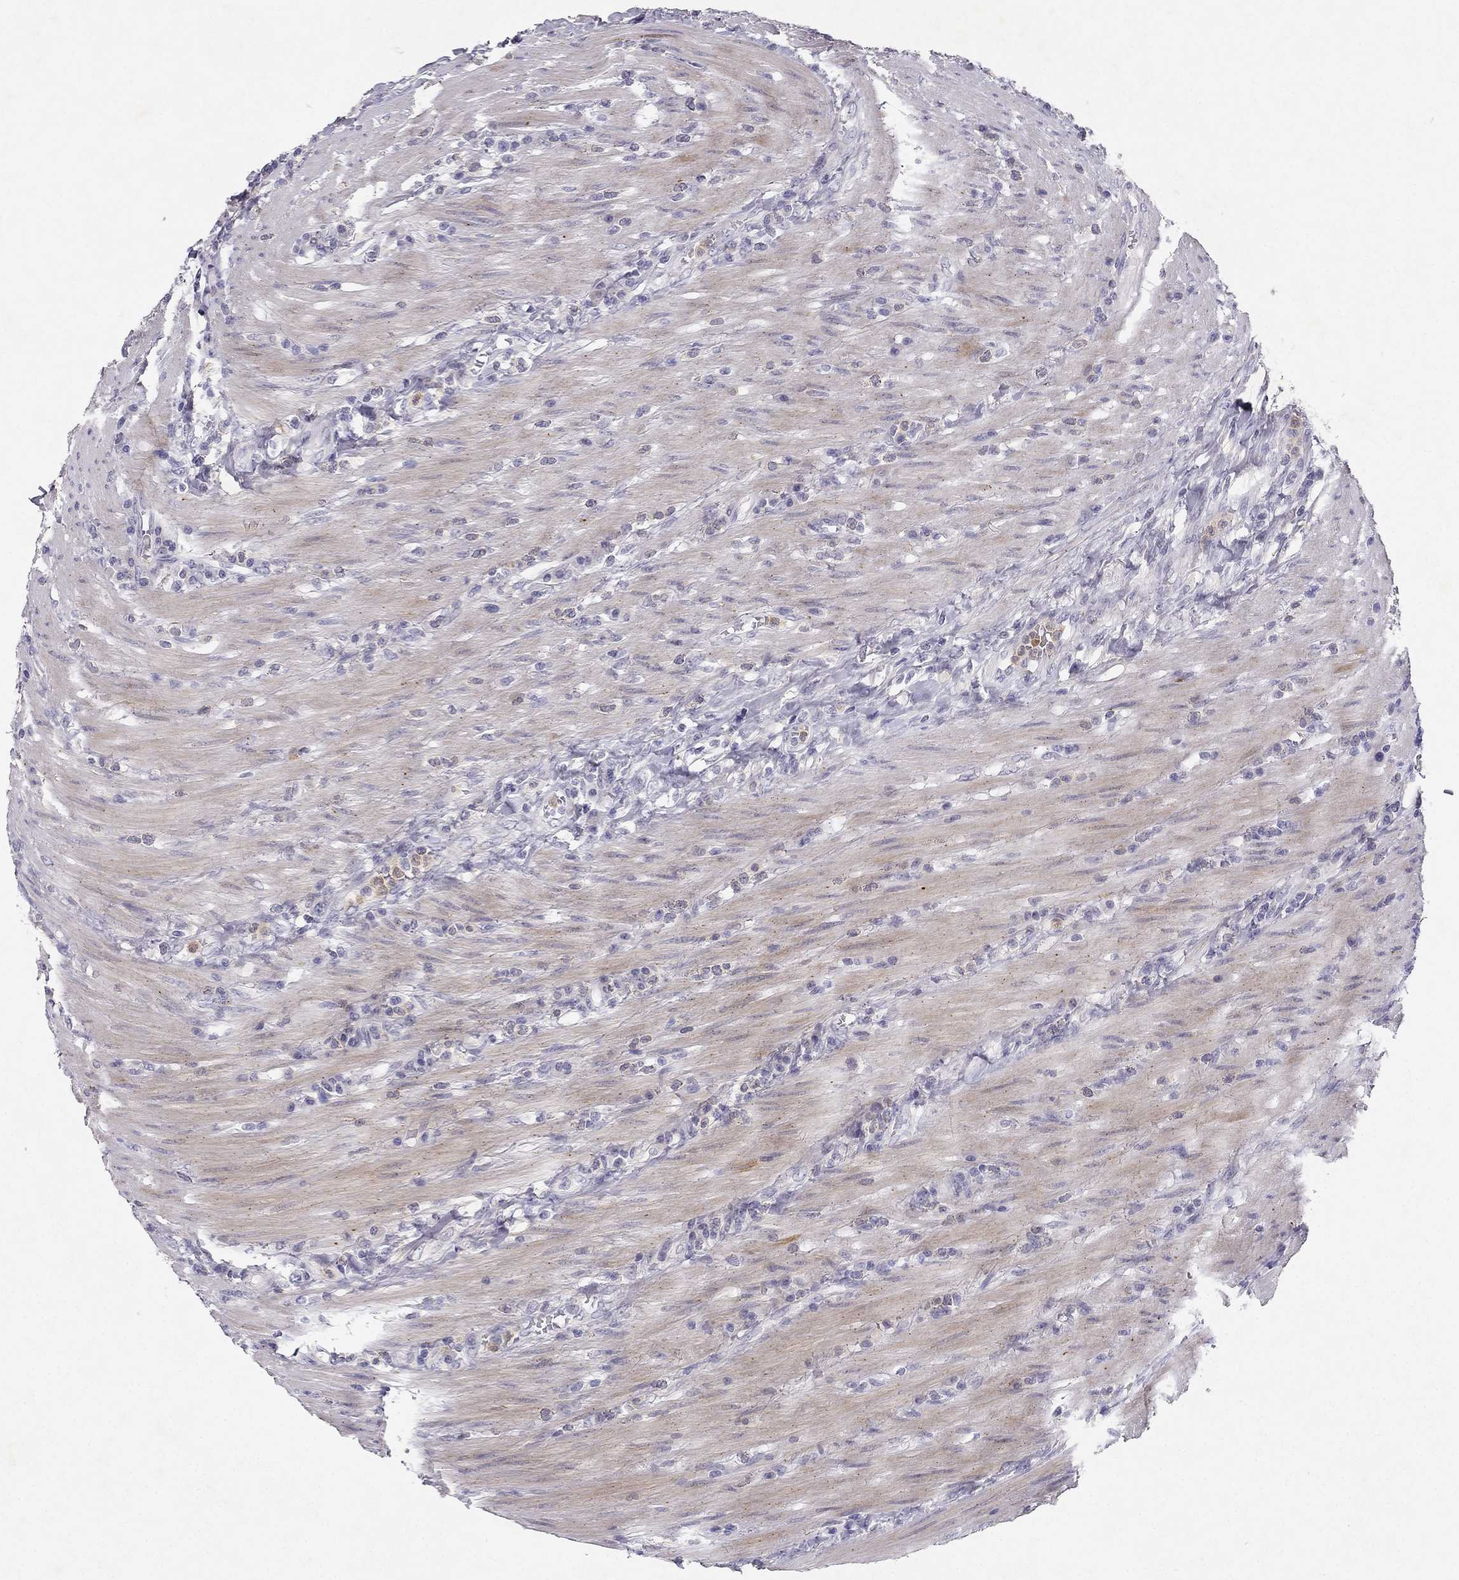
{"staining": {"intensity": "negative", "quantity": "none", "location": "none"}, "tissue": "colorectal cancer", "cell_type": "Tumor cells", "image_type": "cancer", "snomed": [{"axis": "morphology", "description": "Adenocarcinoma, NOS"}, {"axis": "topography", "description": "Colon"}], "caption": "DAB (3,3'-diaminobenzidine) immunohistochemical staining of human colorectal cancer (adenocarcinoma) reveals no significant expression in tumor cells.", "gene": "SLC6A4", "patient": {"sex": "female", "age": 67}}